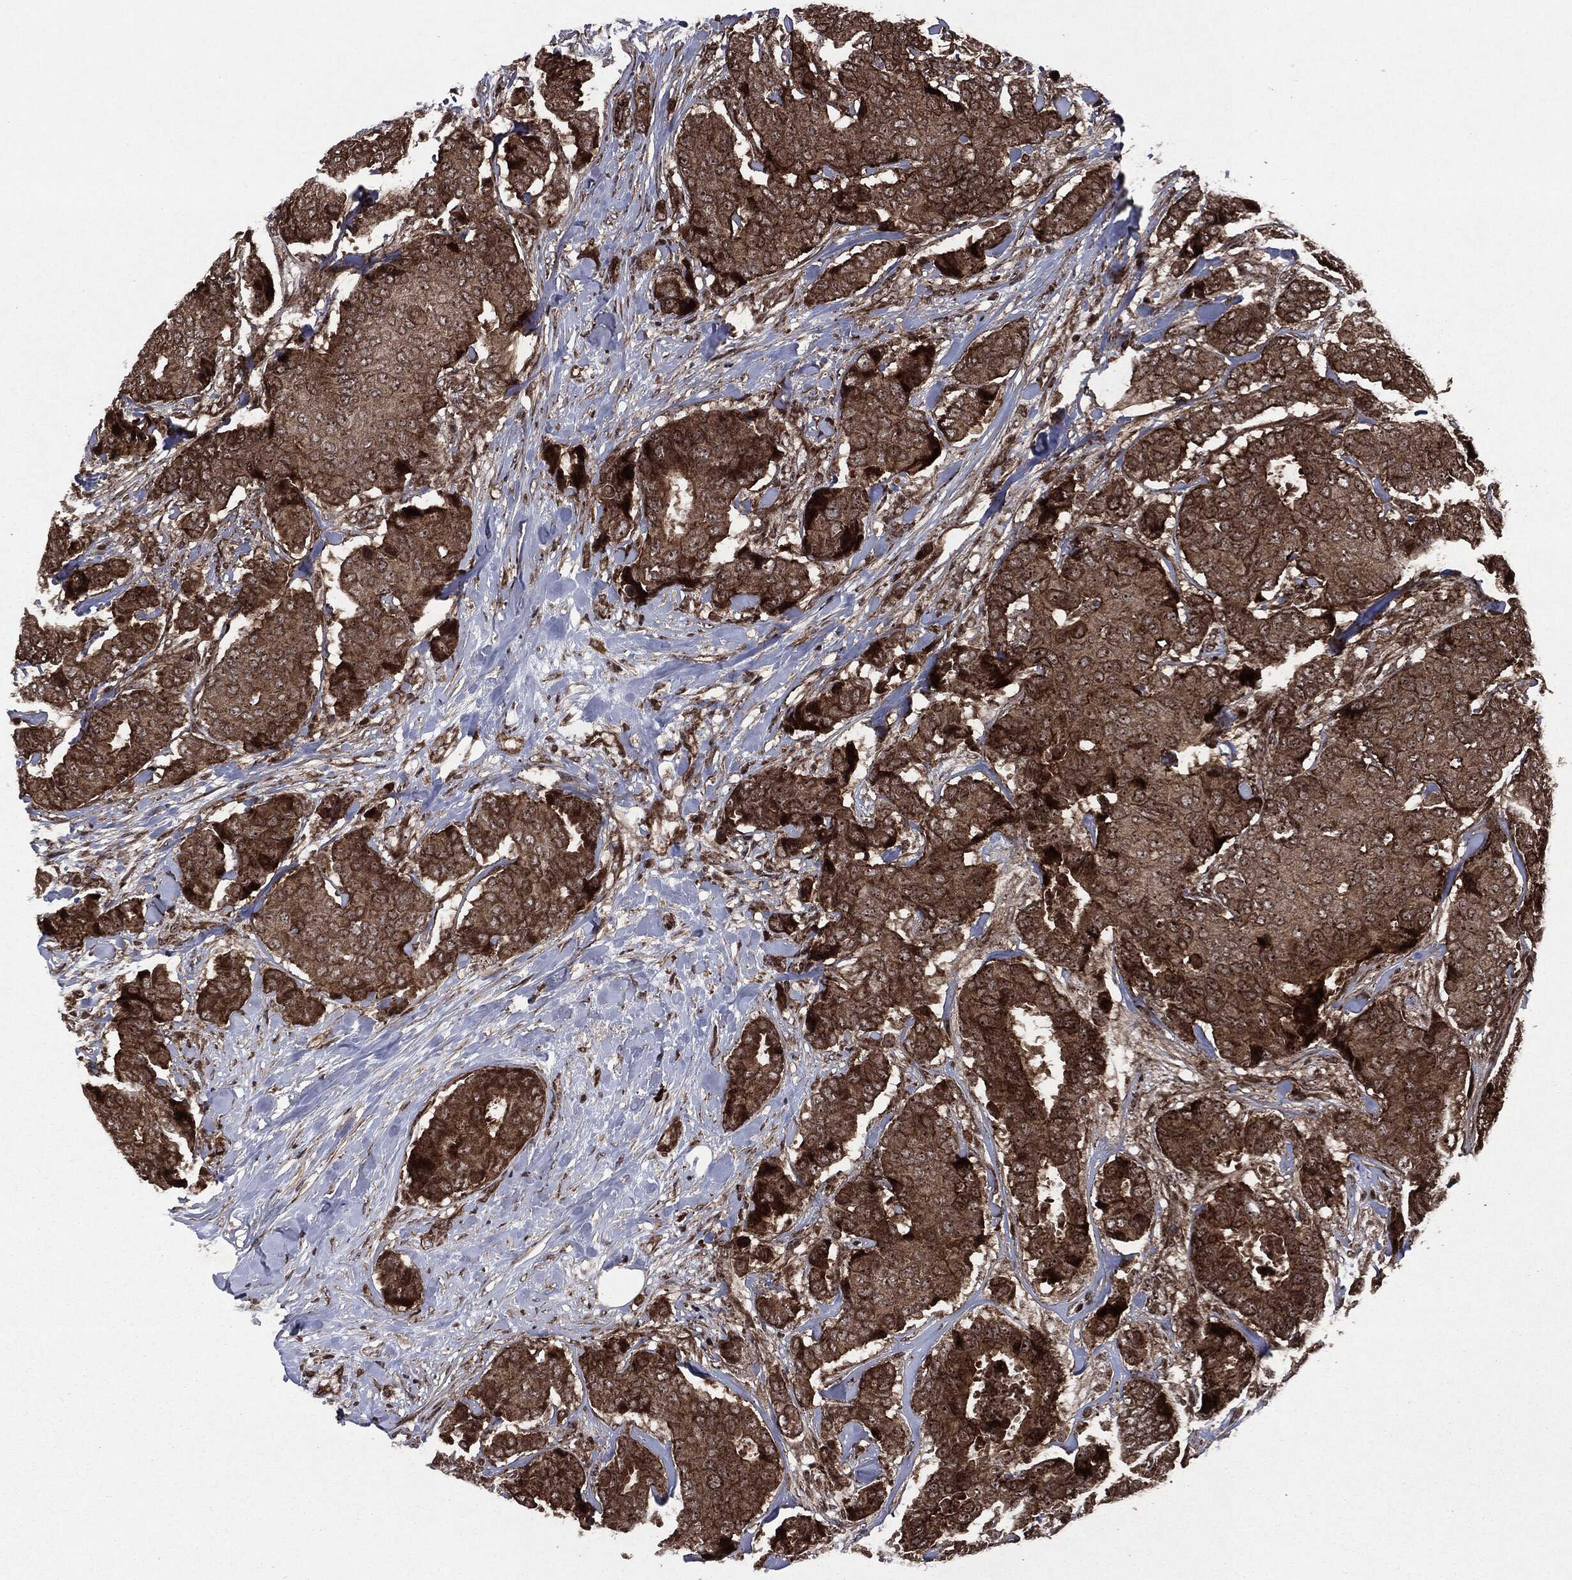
{"staining": {"intensity": "strong", "quantity": ">75%", "location": "cytoplasmic/membranous"}, "tissue": "breast cancer", "cell_type": "Tumor cells", "image_type": "cancer", "snomed": [{"axis": "morphology", "description": "Duct carcinoma"}, {"axis": "topography", "description": "Breast"}], "caption": "About >75% of tumor cells in human intraductal carcinoma (breast) demonstrate strong cytoplasmic/membranous protein staining as visualized by brown immunohistochemical staining.", "gene": "CARD6", "patient": {"sex": "female", "age": 75}}